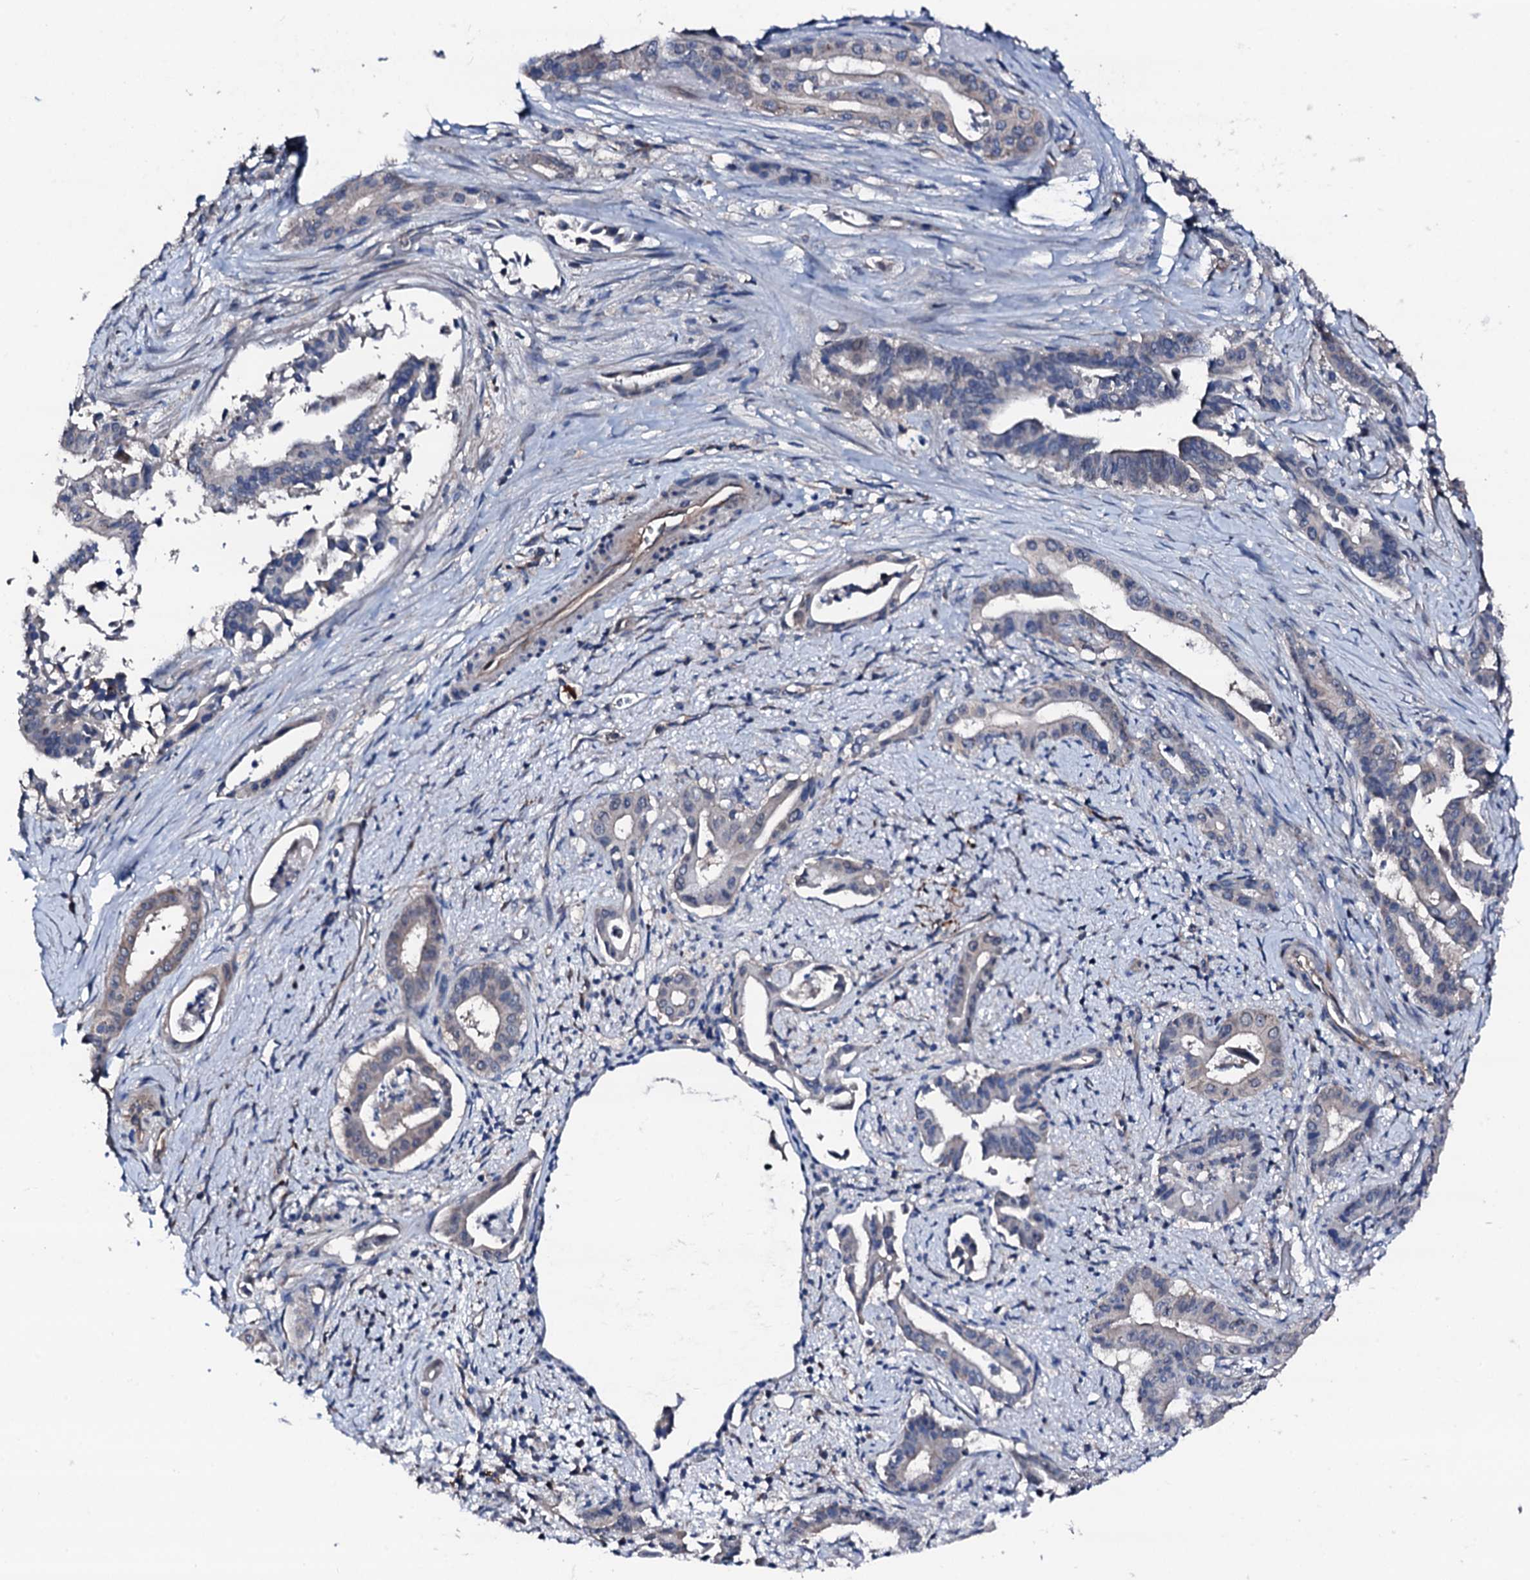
{"staining": {"intensity": "negative", "quantity": "none", "location": "none"}, "tissue": "pancreatic cancer", "cell_type": "Tumor cells", "image_type": "cancer", "snomed": [{"axis": "morphology", "description": "Adenocarcinoma, NOS"}, {"axis": "topography", "description": "Pancreas"}], "caption": "IHC of human adenocarcinoma (pancreatic) demonstrates no positivity in tumor cells. Brightfield microscopy of immunohistochemistry (IHC) stained with DAB (3,3'-diaminobenzidine) (brown) and hematoxylin (blue), captured at high magnification.", "gene": "TRAFD1", "patient": {"sex": "female", "age": 77}}